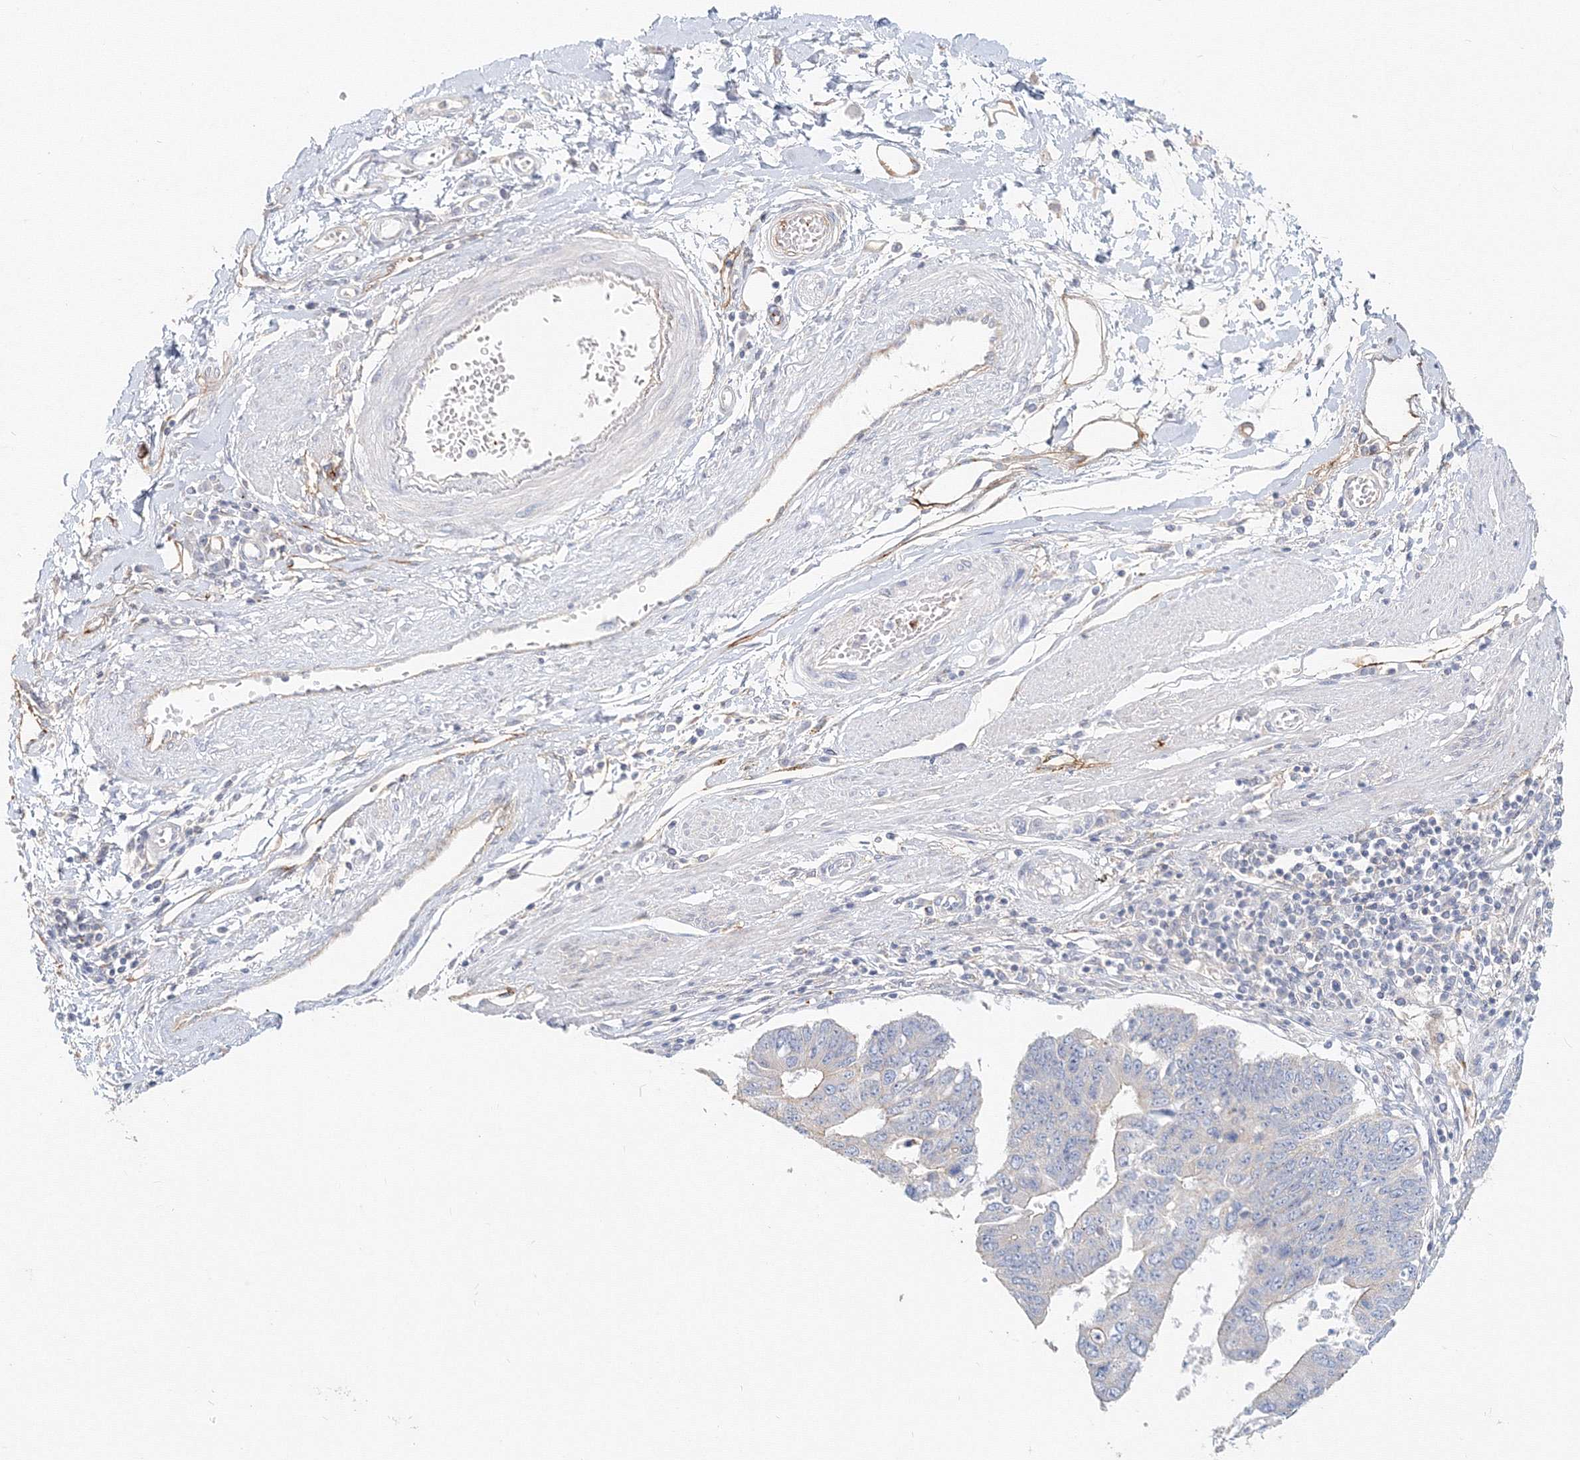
{"staining": {"intensity": "negative", "quantity": "none", "location": "none"}, "tissue": "stomach cancer", "cell_type": "Tumor cells", "image_type": "cancer", "snomed": [{"axis": "morphology", "description": "Adenocarcinoma, NOS"}, {"axis": "topography", "description": "Stomach"}], "caption": "This image is of stomach cancer (adenocarcinoma) stained with IHC to label a protein in brown with the nuclei are counter-stained blue. There is no staining in tumor cells. The staining was performed using DAB (3,3'-diaminobenzidine) to visualize the protein expression in brown, while the nuclei were stained in blue with hematoxylin (Magnification: 20x).", "gene": "MMRN1", "patient": {"sex": "male", "age": 59}}